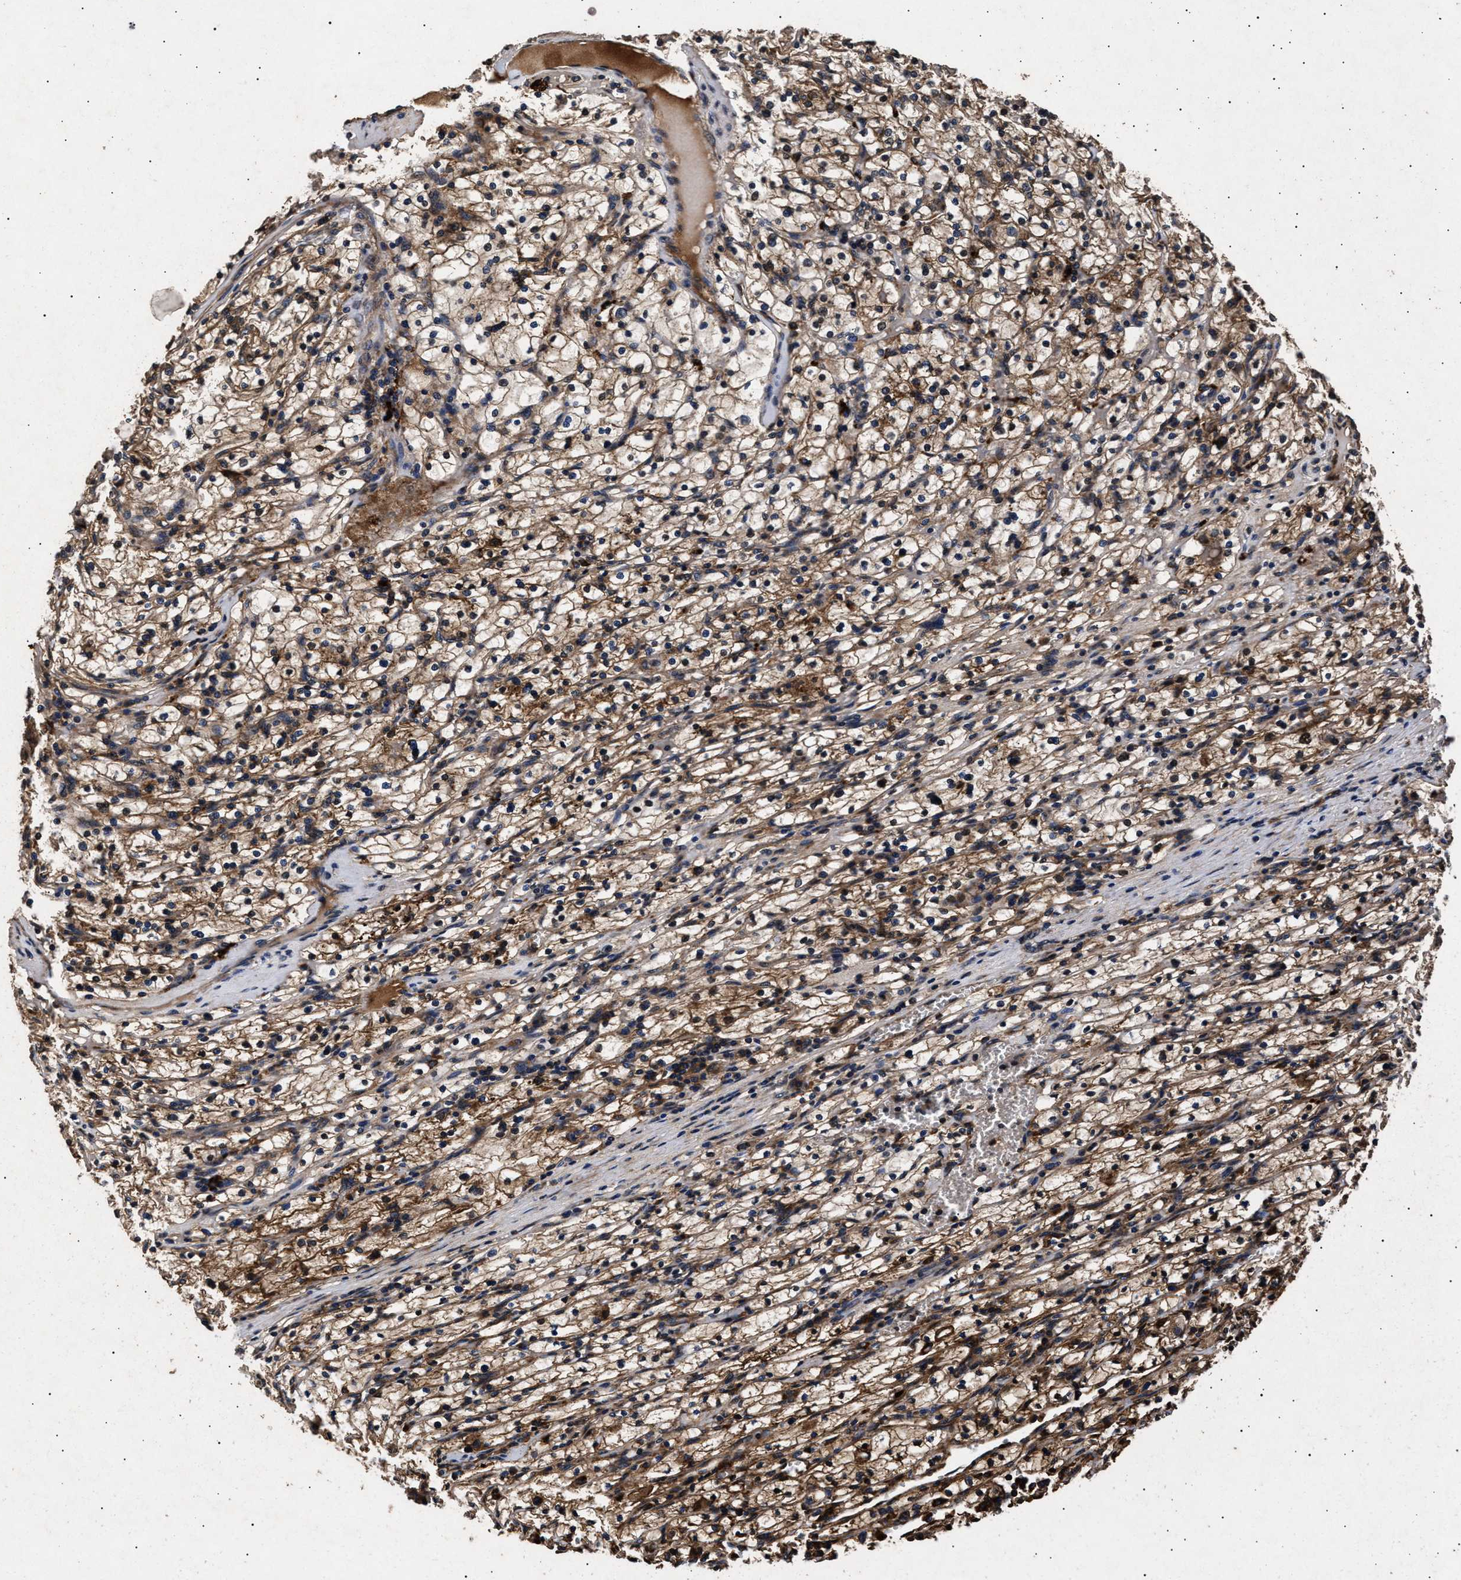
{"staining": {"intensity": "moderate", "quantity": ">75%", "location": "cytoplasmic/membranous"}, "tissue": "renal cancer", "cell_type": "Tumor cells", "image_type": "cancer", "snomed": [{"axis": "morphology", "description": "Adenocarcinoma, NOS"}, {"axis": "topography", "description": "Kidney"}], "caption": "Renal adenocarcinoma stained with a brown dye exhibits moderate cytoplasmic/membranous positive positivity in approximately >75% of tumor cells.", "gene": "ITGB5", "patient": {"sex": "female", "age": 83}}